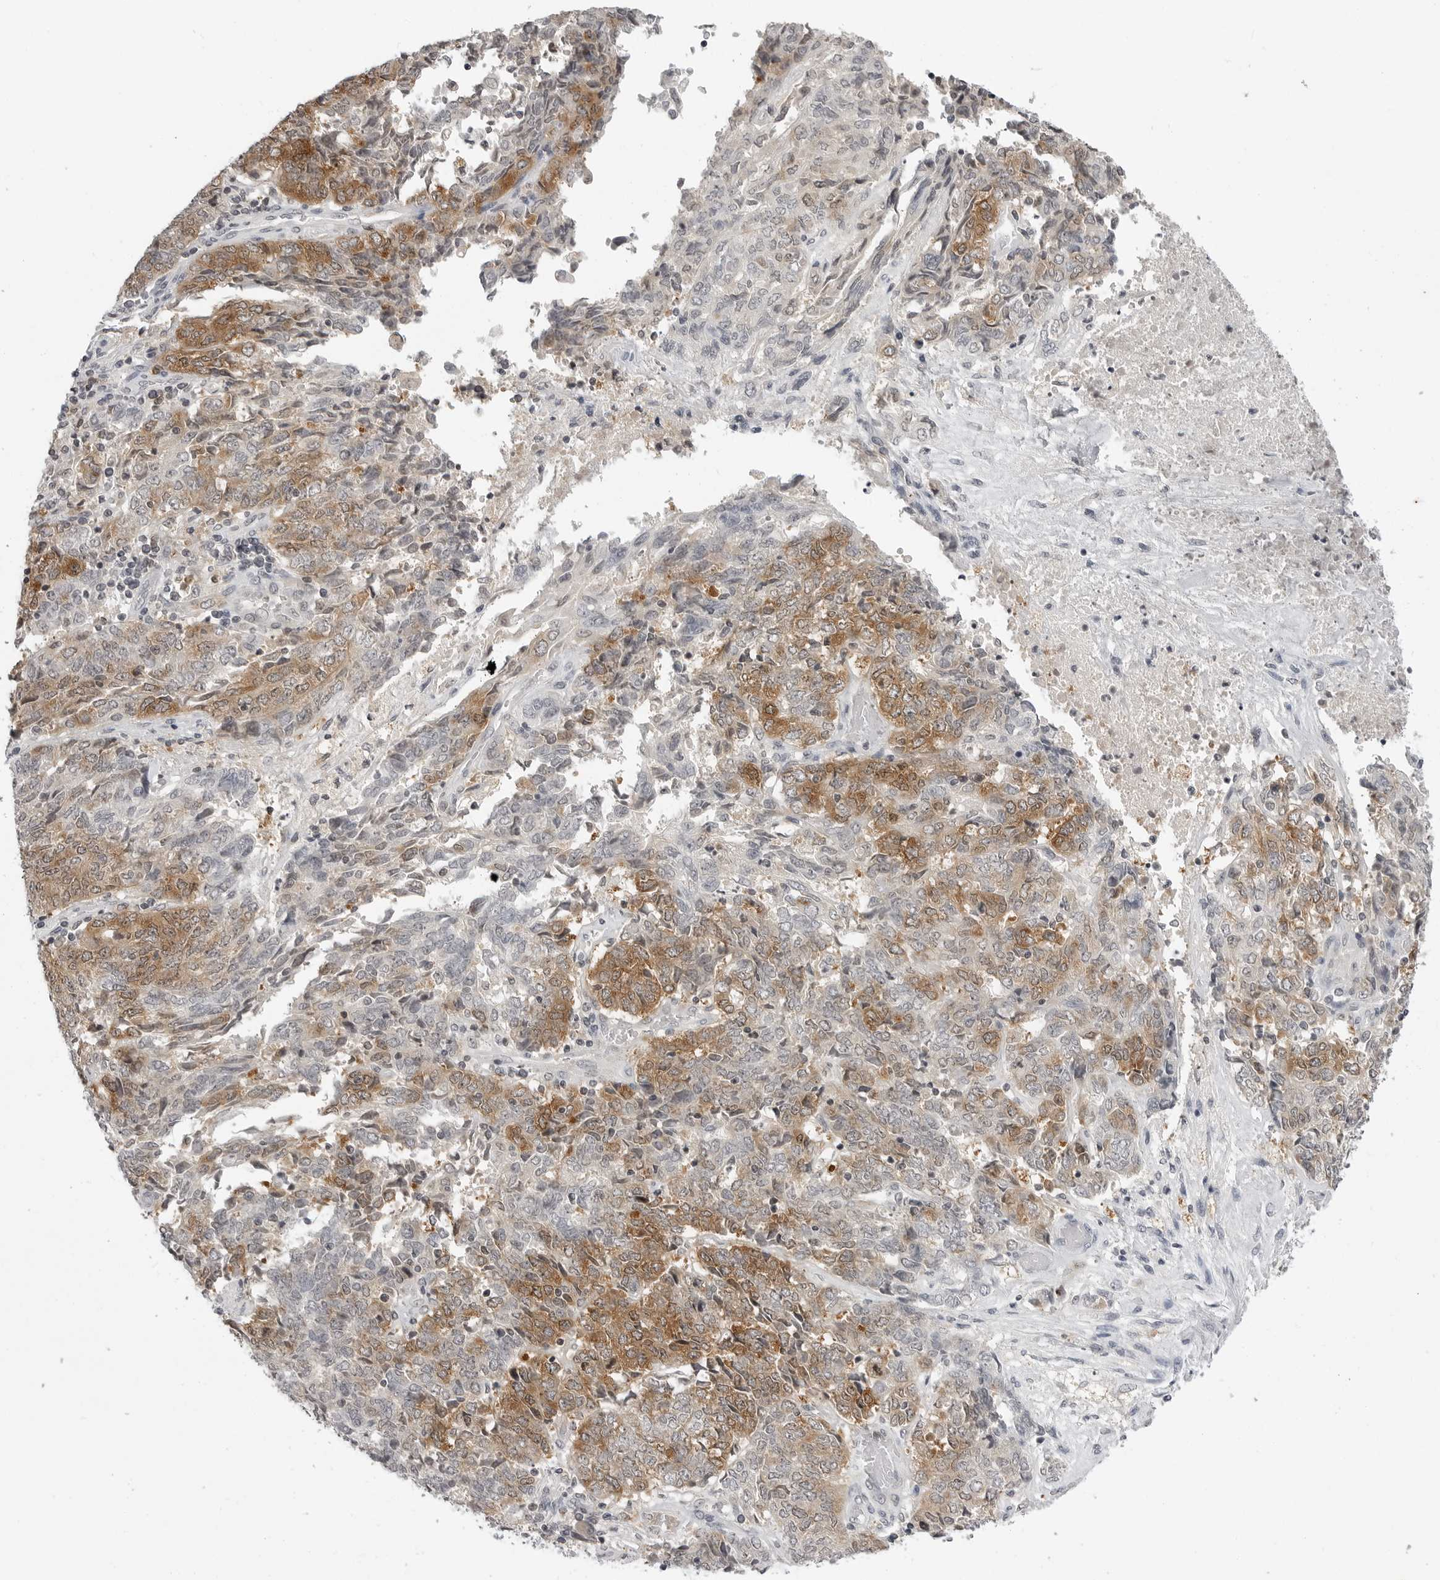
{"staining": {"intensity": "moderate", "quantity": ">75%", "location": "cytoplasmic/membranous,nuclear"}, "tissue": "endometrial cancer", "cell_type": "Tumor cells", "image_type": "cancer", "snomed": [{"axis": "morphology", "description": "Adenocarcinoma, NOS"}, {"axis": "topography", "description": "Endometrium"}], "caption": "There is medium levels of moderate cytoplasmic/membranous and nuclear positivity in tumor cells of endometrial cancer, as demonstrated by immunohistochemical staining (brown color).", "gene": "RRM1", "patient": {"sex": "female", "age": 80}}